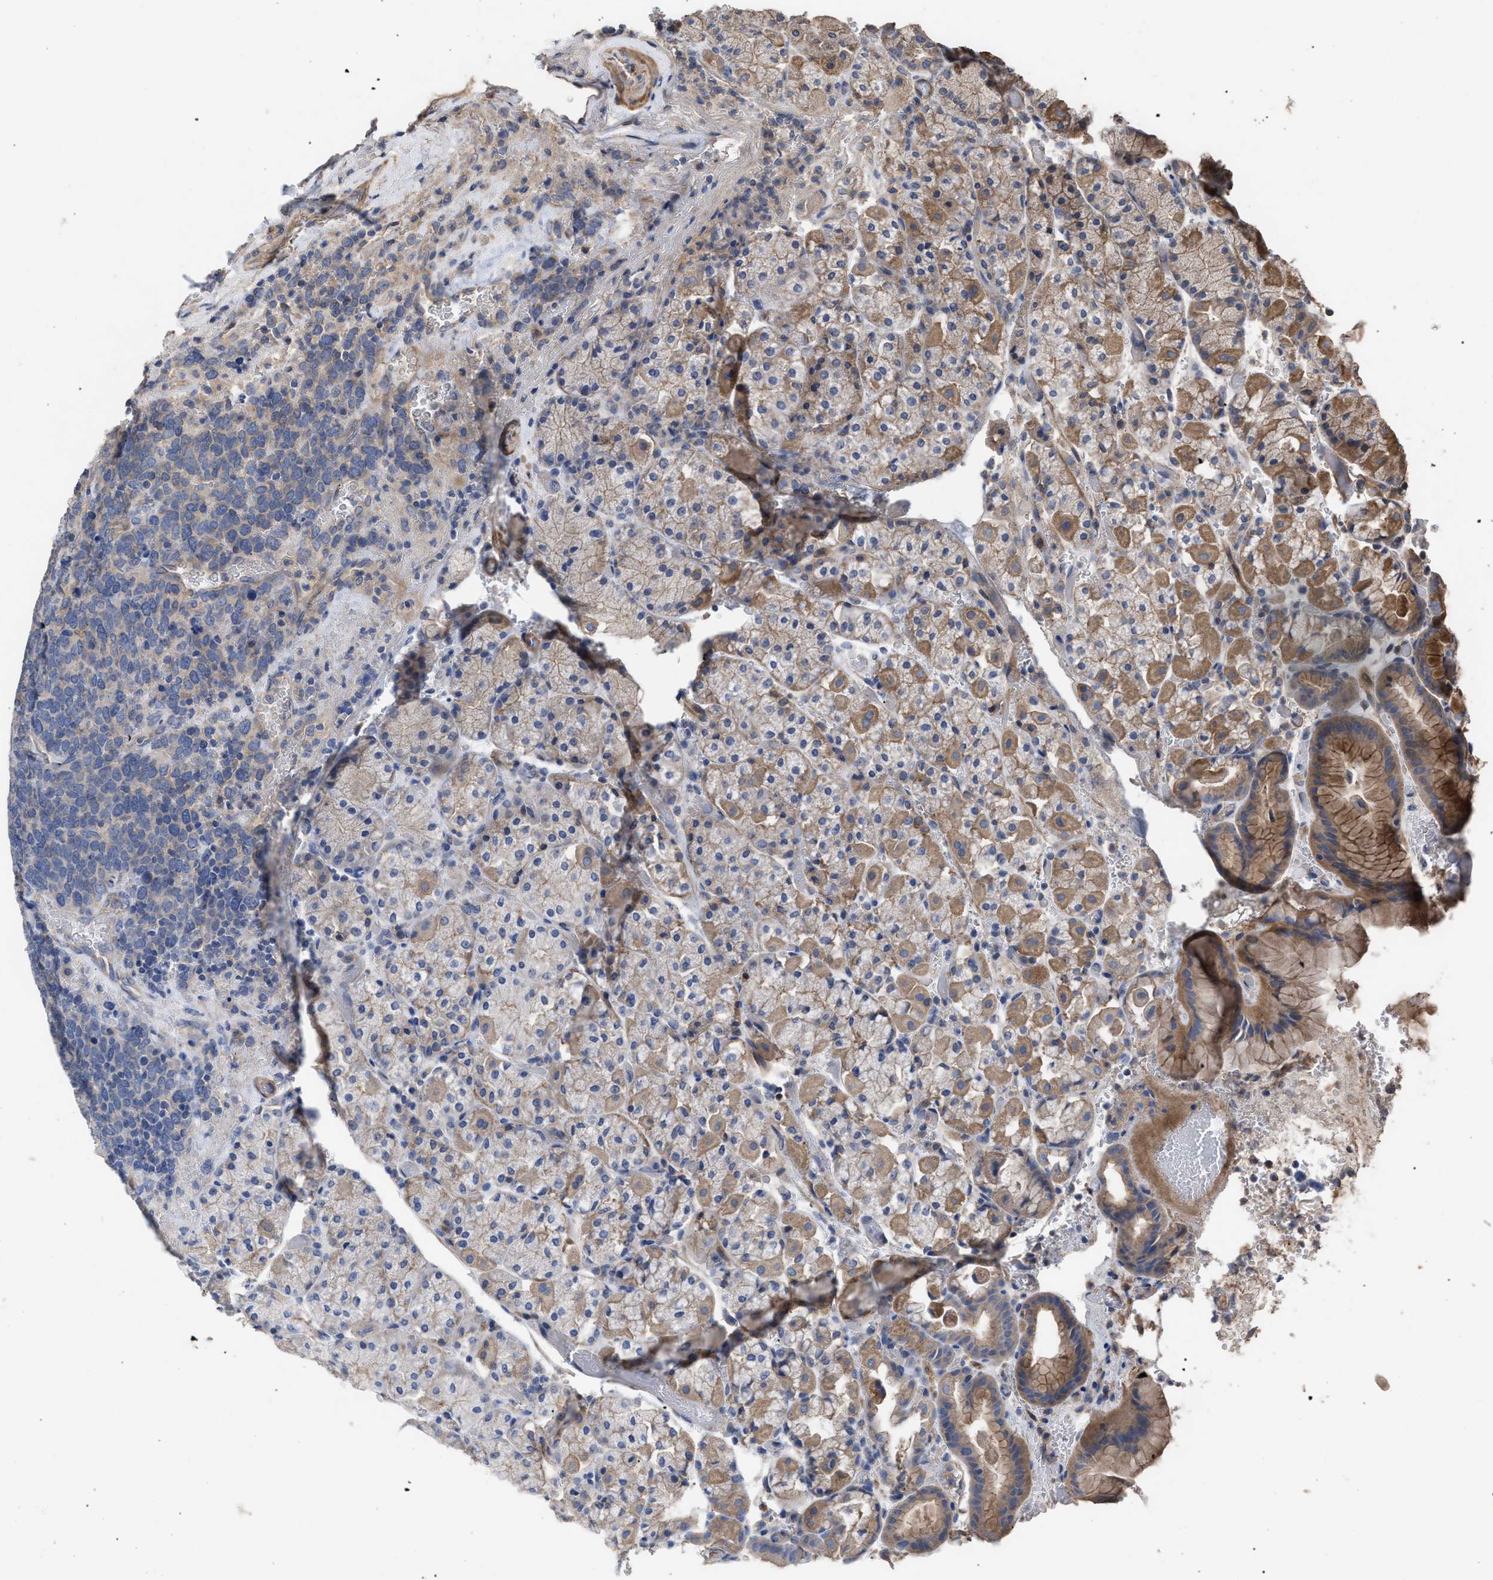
{"staining": {"intensity": "moderate", "quantity": "25%-75%", "location": "cytoplasmic/membranous"}, "tissue": "stomach", "cell_type": "Glandular cells", "image_type": "normal", "snomed": [{"axis": "morphology", "description": "Normal tissue, NOS"}, {"axis": "morphology", "description": "Carcinoid, malignant, NOS"}, {"axis": "topography", "description": "Stomach, upper"}], "caption": "Approximately 25%-75% of glandular cells in benign human stomach reveal moderate cytoplasmic/membranous protein expression as visualized by brown immunohistochemical staining.", "gene": "BTN2A1", "patient": {"sex": "male", "age": 39}}